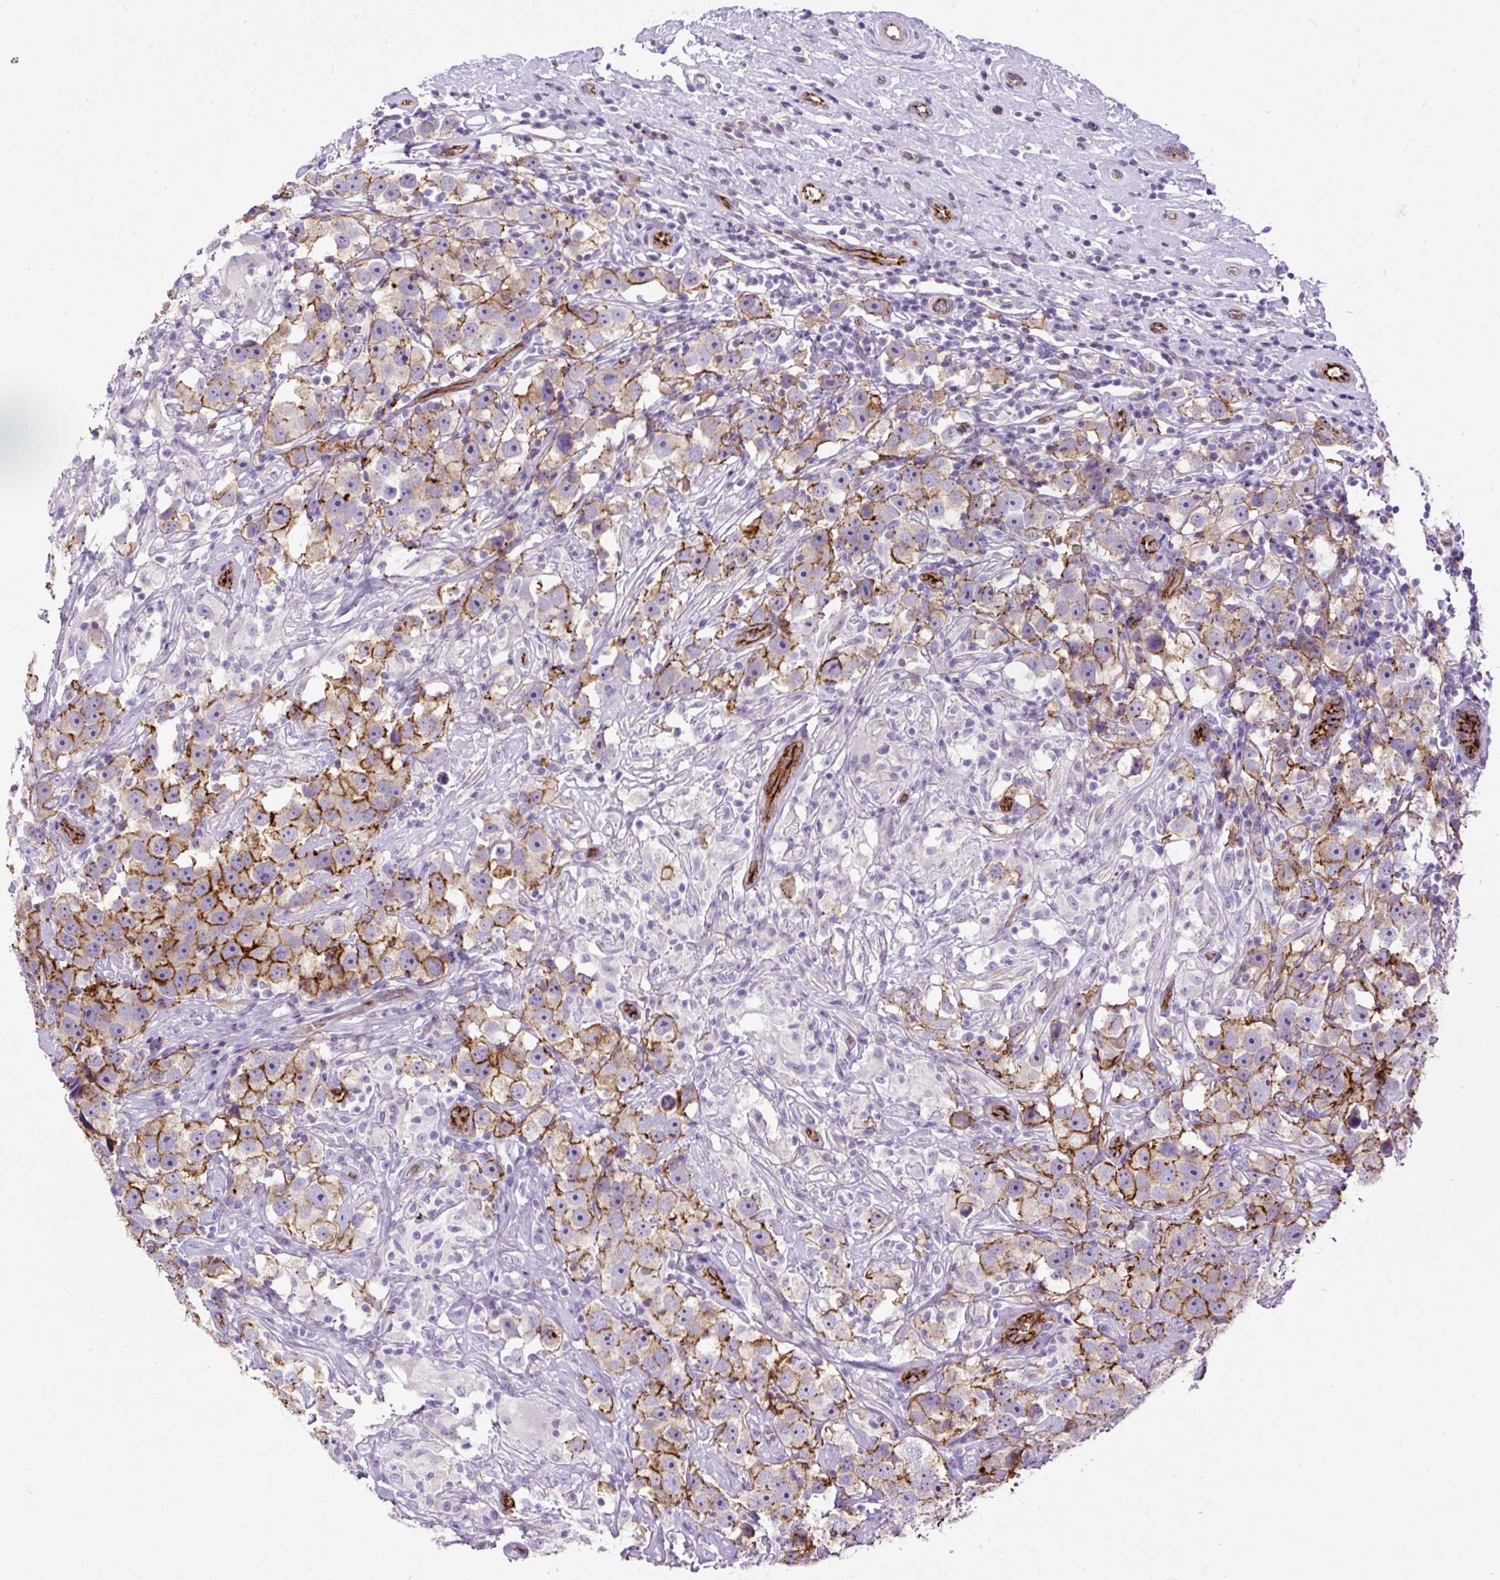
{"staining": {"intensity": "strong", "quantity": "25%-75%", "location": "cytoplasmic/membranous"}, "tissue": "testis cancer", "cell_type": "Tumor cells", "image_type": "cancer", "snomed": [{"axis": "morphology", "description": "Seminoma, NOS"}, {"axis": "topography", "description": "Testis"}], "caption": "Protein expression analysis of testis cancer (seminoma) exhibits strong cytoplasmic/membranous positivity in approximately 25%-75% of tumor cells.", "gene": "MAGEB16", "patient": {"sex": "male", "age": 49}}